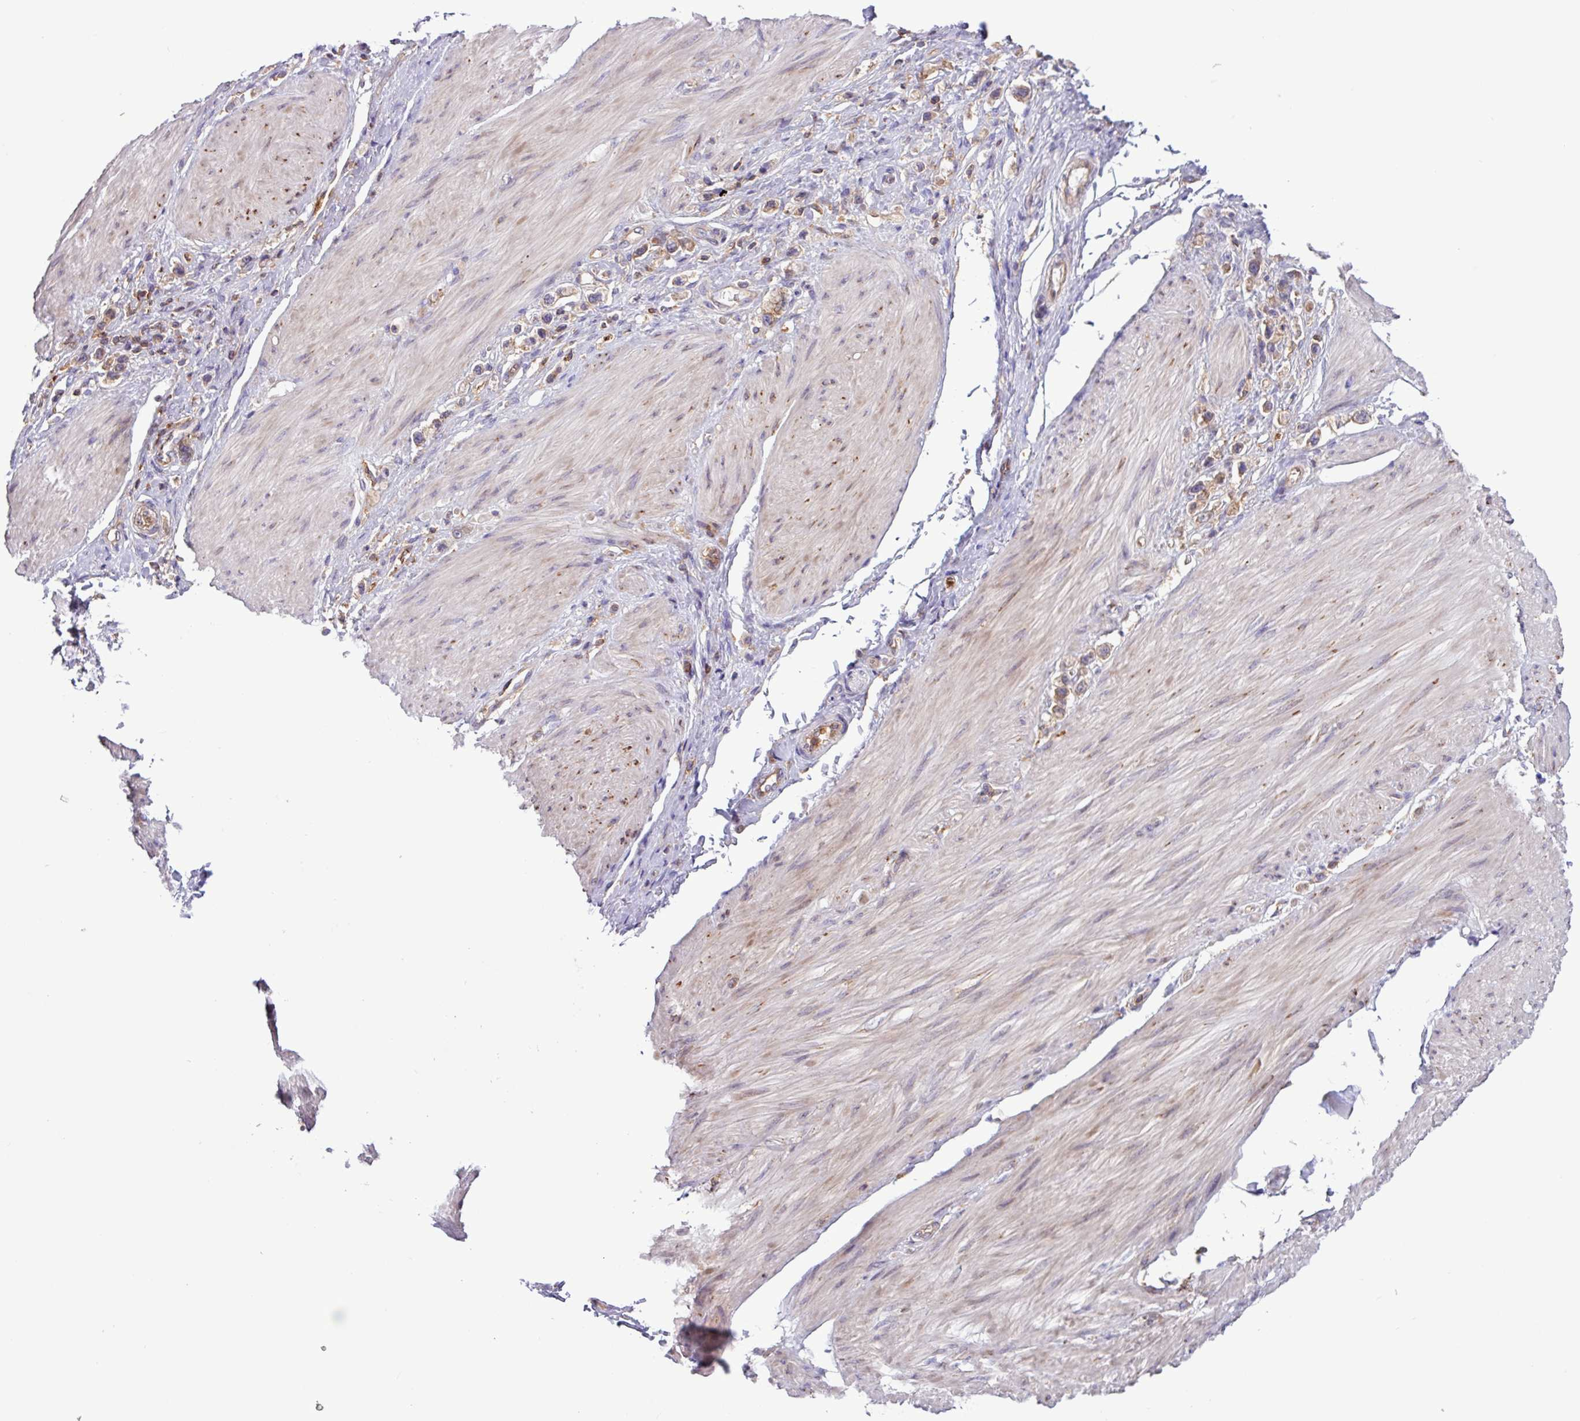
{"staining": {"intensity": "weak", "quantity": ">75%", "location": "cytoplasmic/membranous"}, "tissue": "stomach cancer", "cell_type": "Tumor cells", "image_type": "cancer", "snomed": [{"axis": "morphology", "description": "Adenocarcinoma, NOS"}, {"axis": "topography", "description": "Stomach"}], "caption": "The micrograph exhibits immunohistochemical staining of stomach cancer. There is weak cytoplasmic/membranous positivity is seen in about >75% of tumor cells. (Stains: DAB in brown, nuclei in blue, Microscopy: brightfield microscopy at high magnification).", "gene": "ACTR3", "patient": {"sex": "female", "age": 65}}